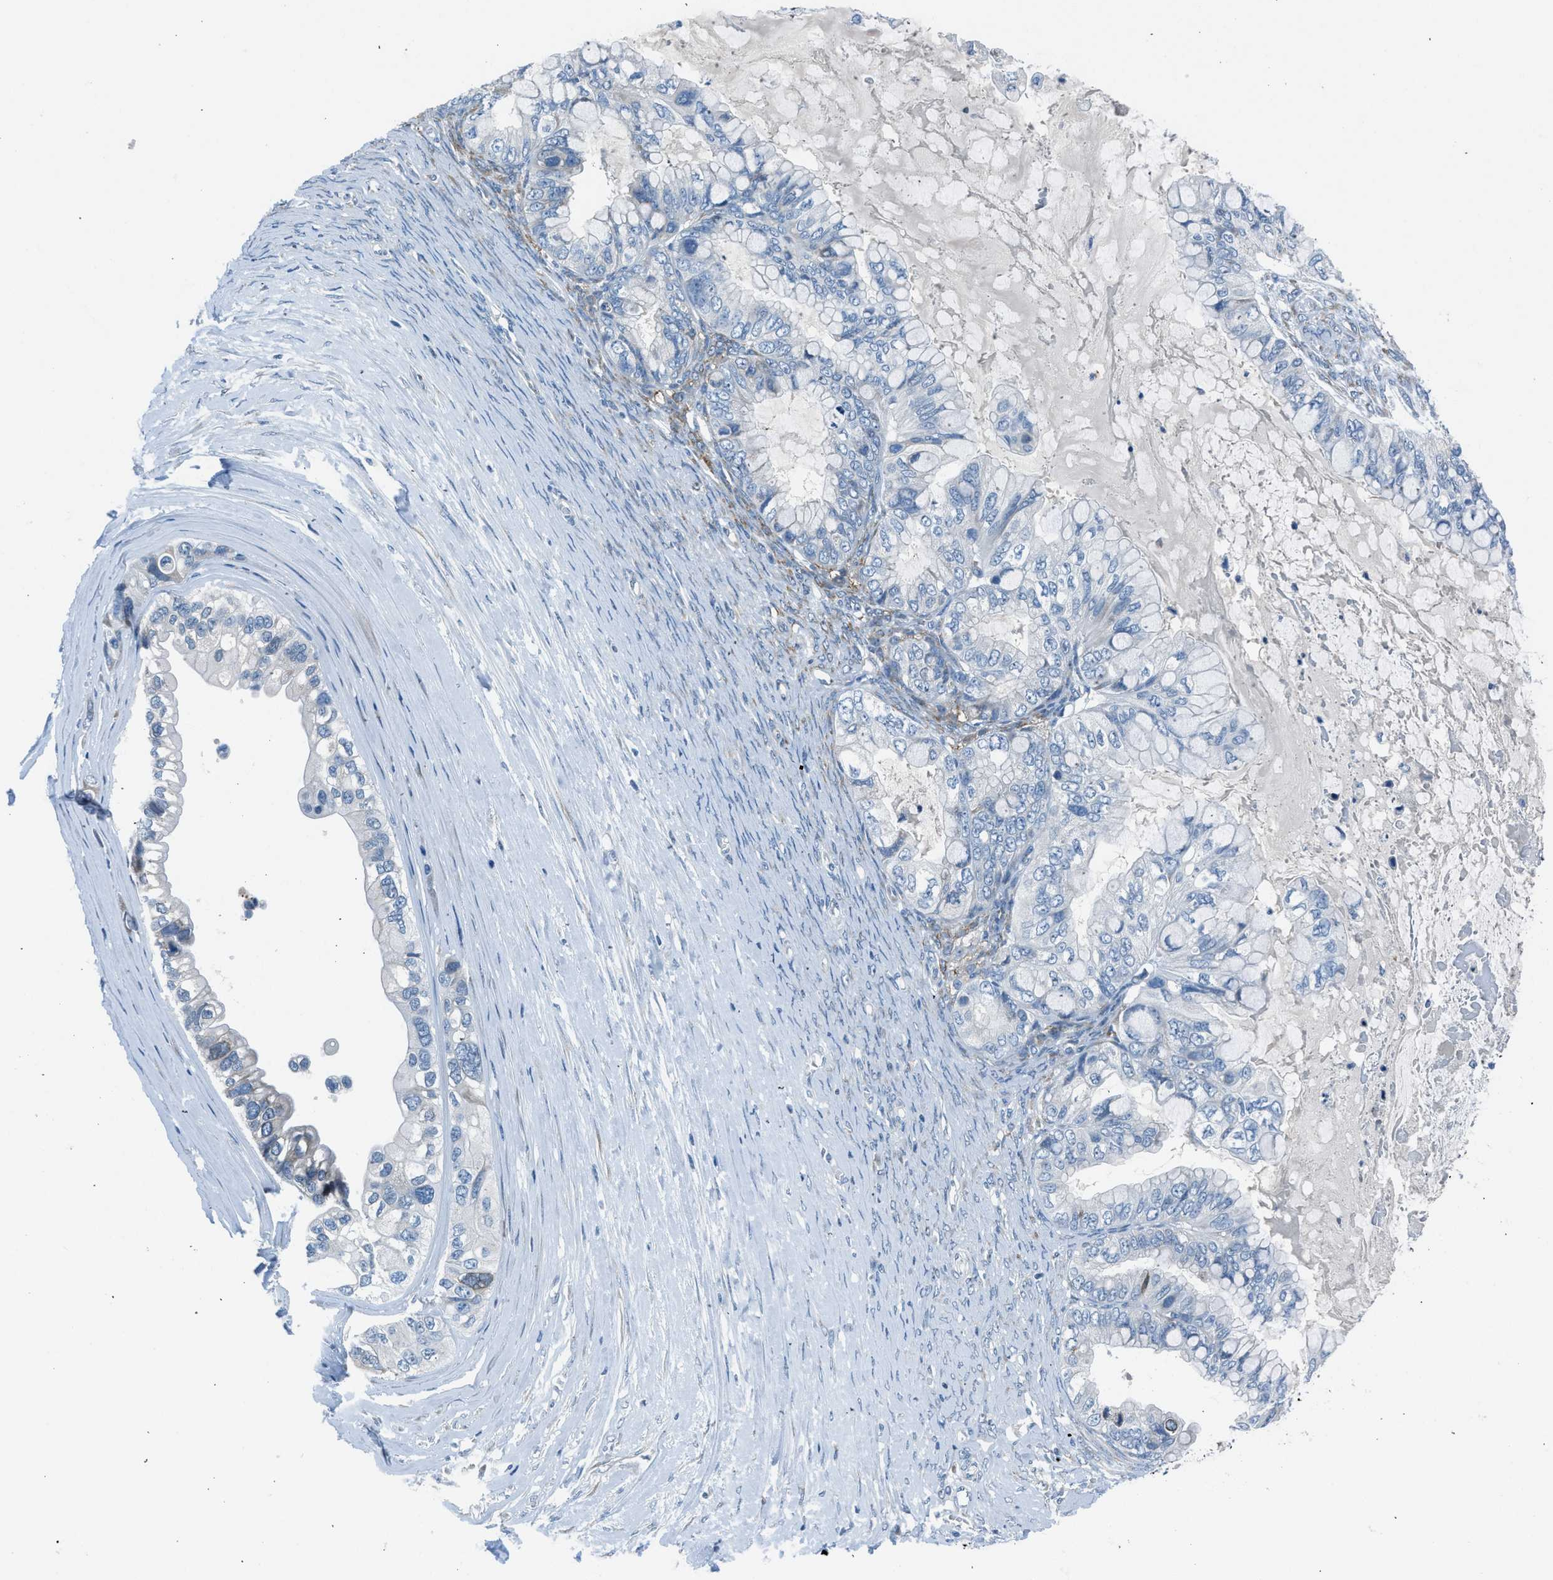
{"staining": {"intensity": "negative", "quantity": "none", "location": "none"}, "tissue": "ovarian cancer", "cell_type": "Tumor cells", "image_type": "cancer", "snomed": [{"axis": "morphology", "description": "Cystadenocarcinoma, mucinous, NOS"}, {"axis": "topography", "description": "Ovary"}], "caption": "Tumor cells show no significant expression in ovarian mucinous cystadenocarcinoma. (Stains: DAB (3,3'-diaminobenzidine) immunohistochemistry (IHC) with hematoxylin counter stain, Microscopy: brightfield microscopy at high magnification).", "gene": "RNF41", "patient": {"sex": "female", "age": 80}}